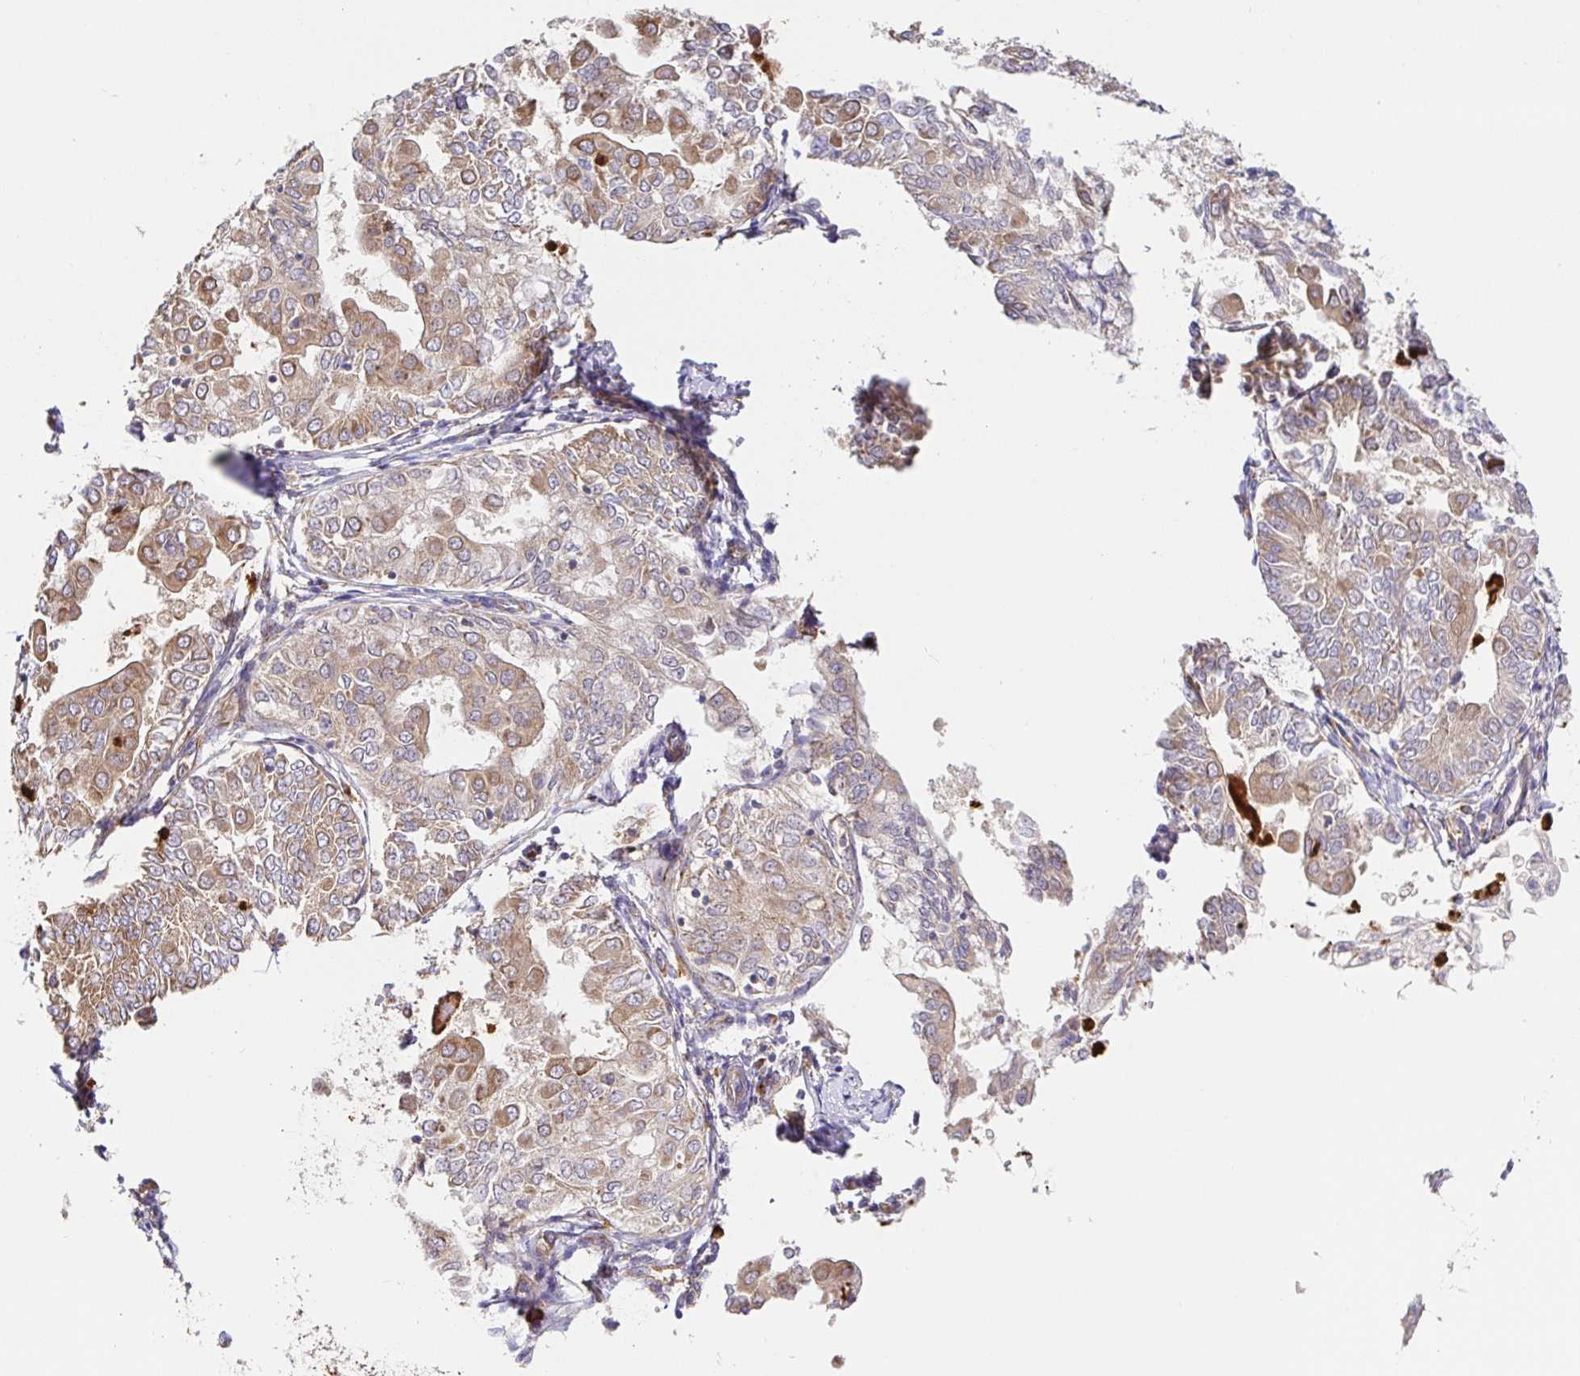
{"staining": {"intensity": "weak", "quantity": ">75%", "location": "cytoplasmic/membranous"}, "tissue": "endometrial cancer", "cell_type": "Tumor cells", "image_type": "cancer", "snomed": [{"axis": "morphology", "description": "Adenocarcinoma, NOS"}, {"axis": "topography", "description": "Endometrium"}], "caption": "This photomicrograph displays immunohistochemistry (IHC) staining of human endometrial cancer (adenocarcinoma), with low weak cytoplasmic/membranous staining in about >75% of tumor cells.", "gene": "PDPK1", "patient": {"sex": "female", "age": 68}}